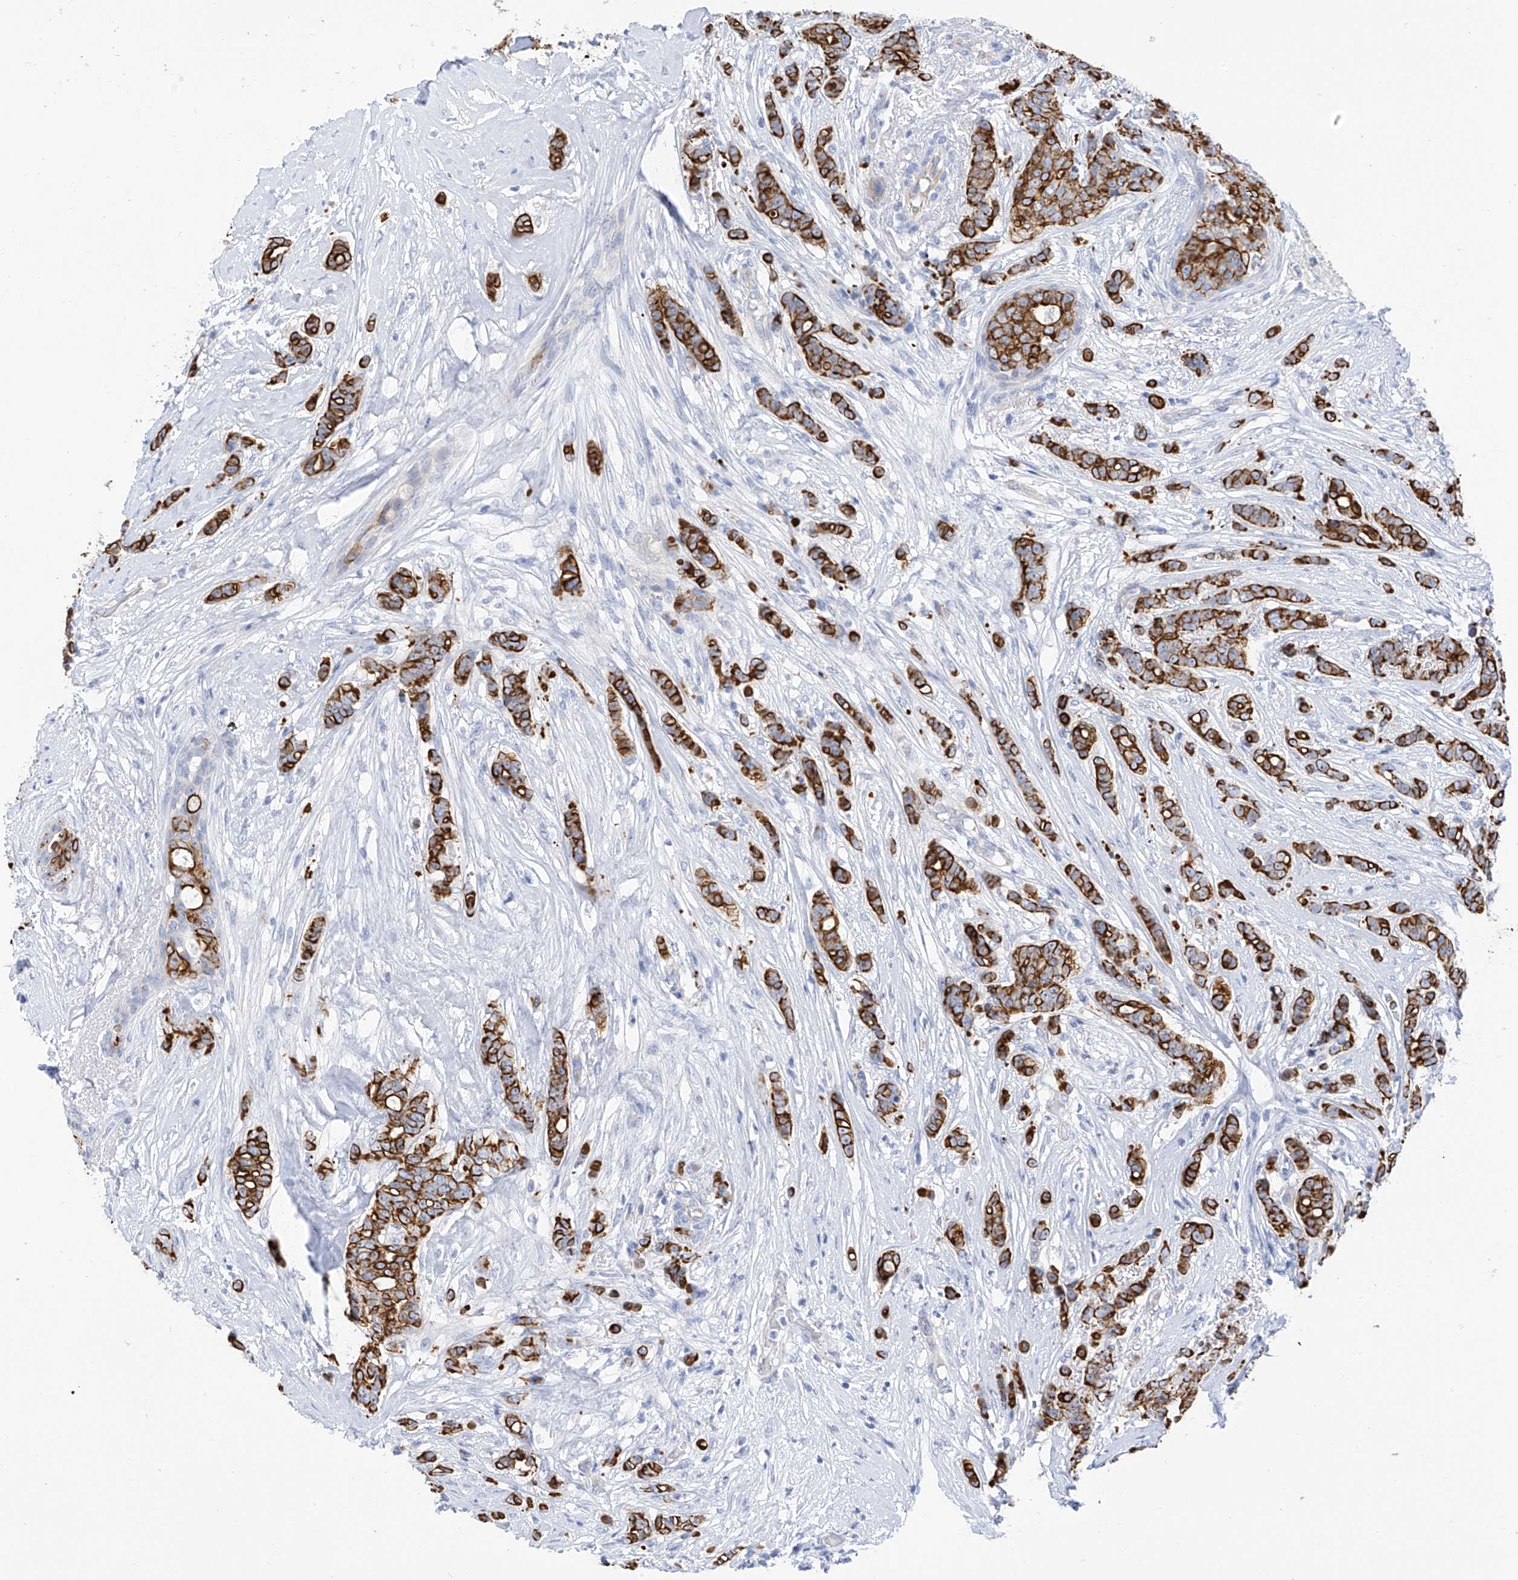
{"staining": {"intensity": "strong", "quantity": ">75%", "location": "cytoplasmic/membranous"}, "tissue": "breast cancer", "cell_type": "Tumor cells", "image_type": "cancer", "snomed": [{"axis": "morphology", "description": "Lobular carcinoma"}, {"axis": "topography", "description": "Breast"}], "caption": "Breast cancer (lobular carcinoma) stained with a protein marker shows strong staining in tumor cells.", "gene": "PIK3C2B", "patient": {"sex": "female", "age": 51}}